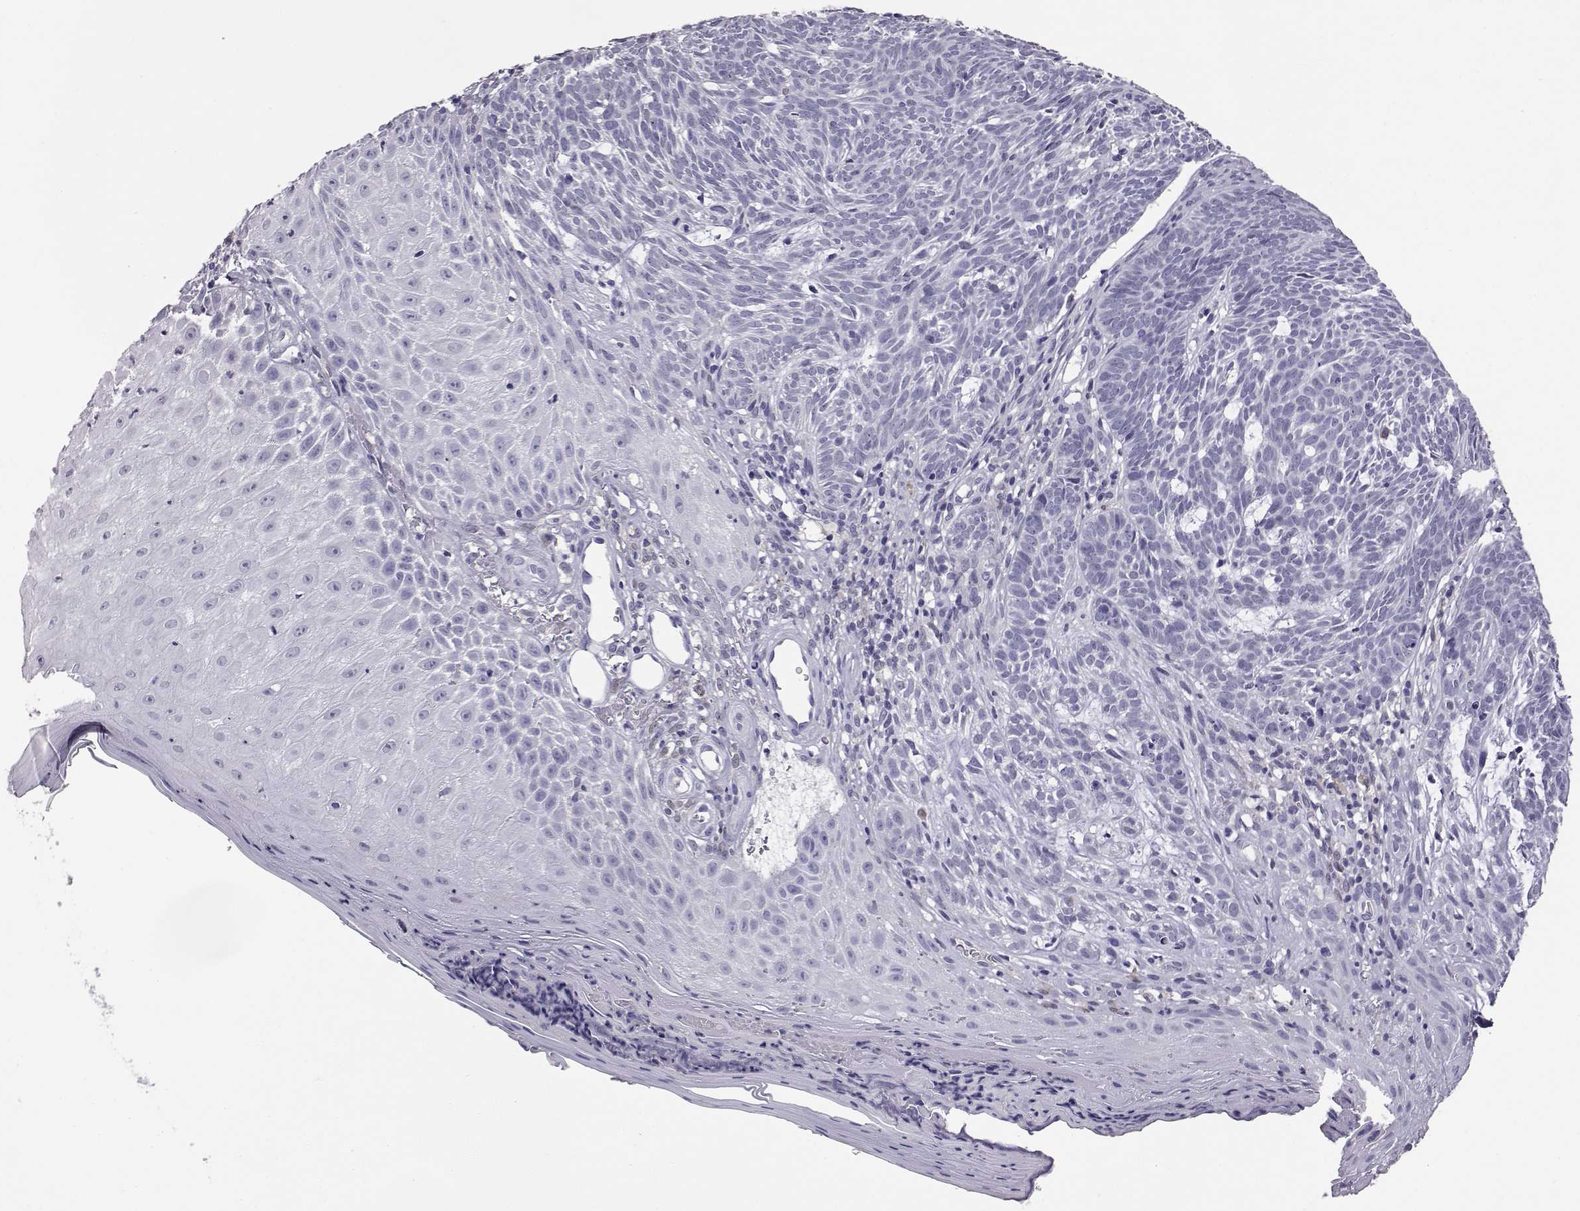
{"staining": {"intensity": "negative", "quantity": "none", "location": "none"}, "tissue": "skin cancer", "cell_type": "Tumor cells", "image_type": "cancer", "snomed": [{"axis": "morphology", "description": "Basal cell carcinoma"}, {"axis": "topography", "description": "Skin"}], "caption": "Basal cell carcinoma (skin) was stained to show a protein in brown. There is no significant positivity in tumor cells.", "gene": "AKR1B1", "patient": {"sex": "male", "age": 59}}